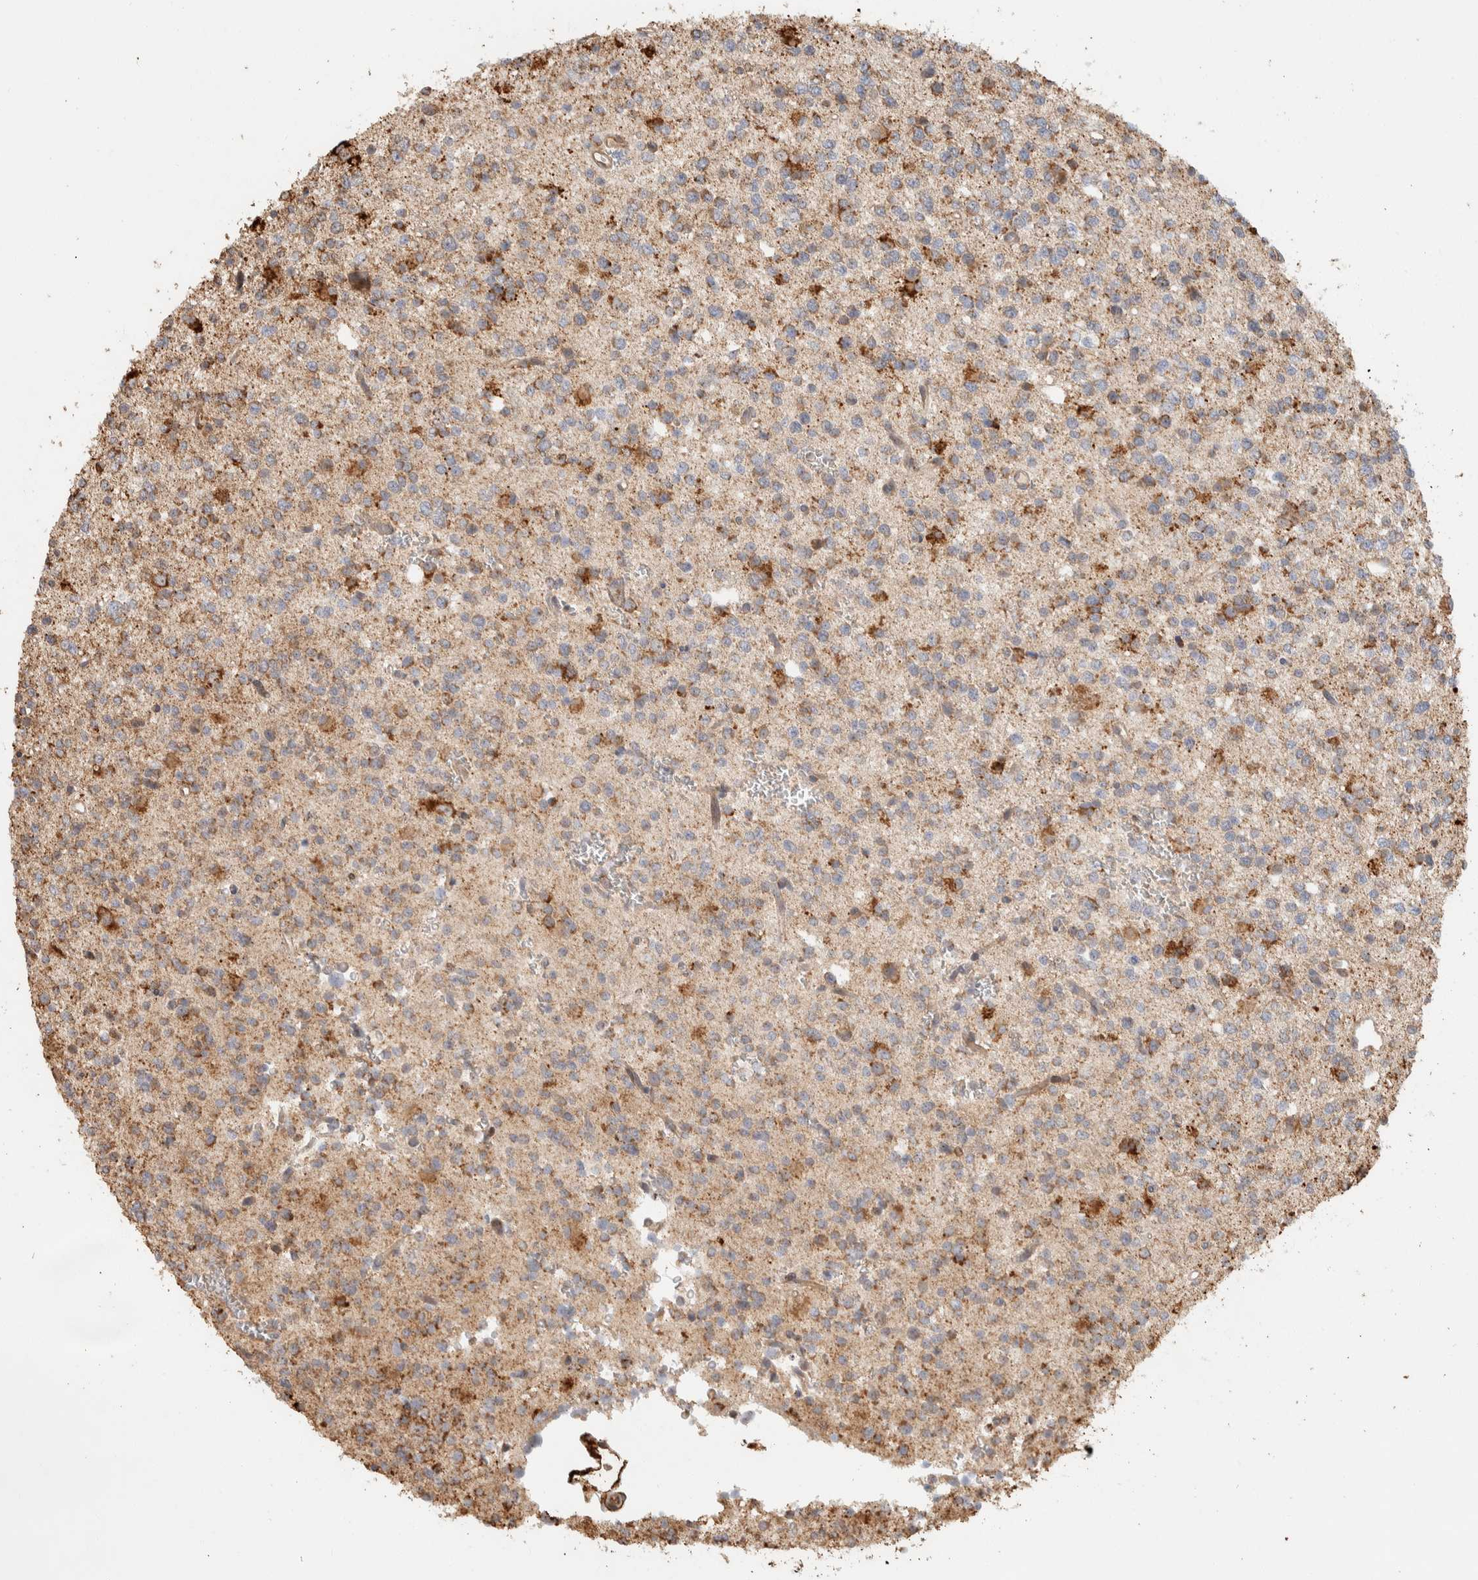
{"staining": {"intensity": "weak", "quantity": ">75%", "location": "cytoplasmic/membranous"}, "tissue": "glioma", "cell_type": "Tumor cells", "image_type": "cancer", "snomed": [{"axis": "morphology", "description": "Glioma, malignant, High grade"}, {"axis": "topography", "description": "Brain"}], "caption": "Immunohistochemical staining of human glioma reveals weak cytoplasmic/membranous protein expression in about >75% of tumor cells. (Brightfield microscopy of DAB IHC at high magnification).", "gene": "KIF9", "patient": {"sex": "female", "age": 62}}